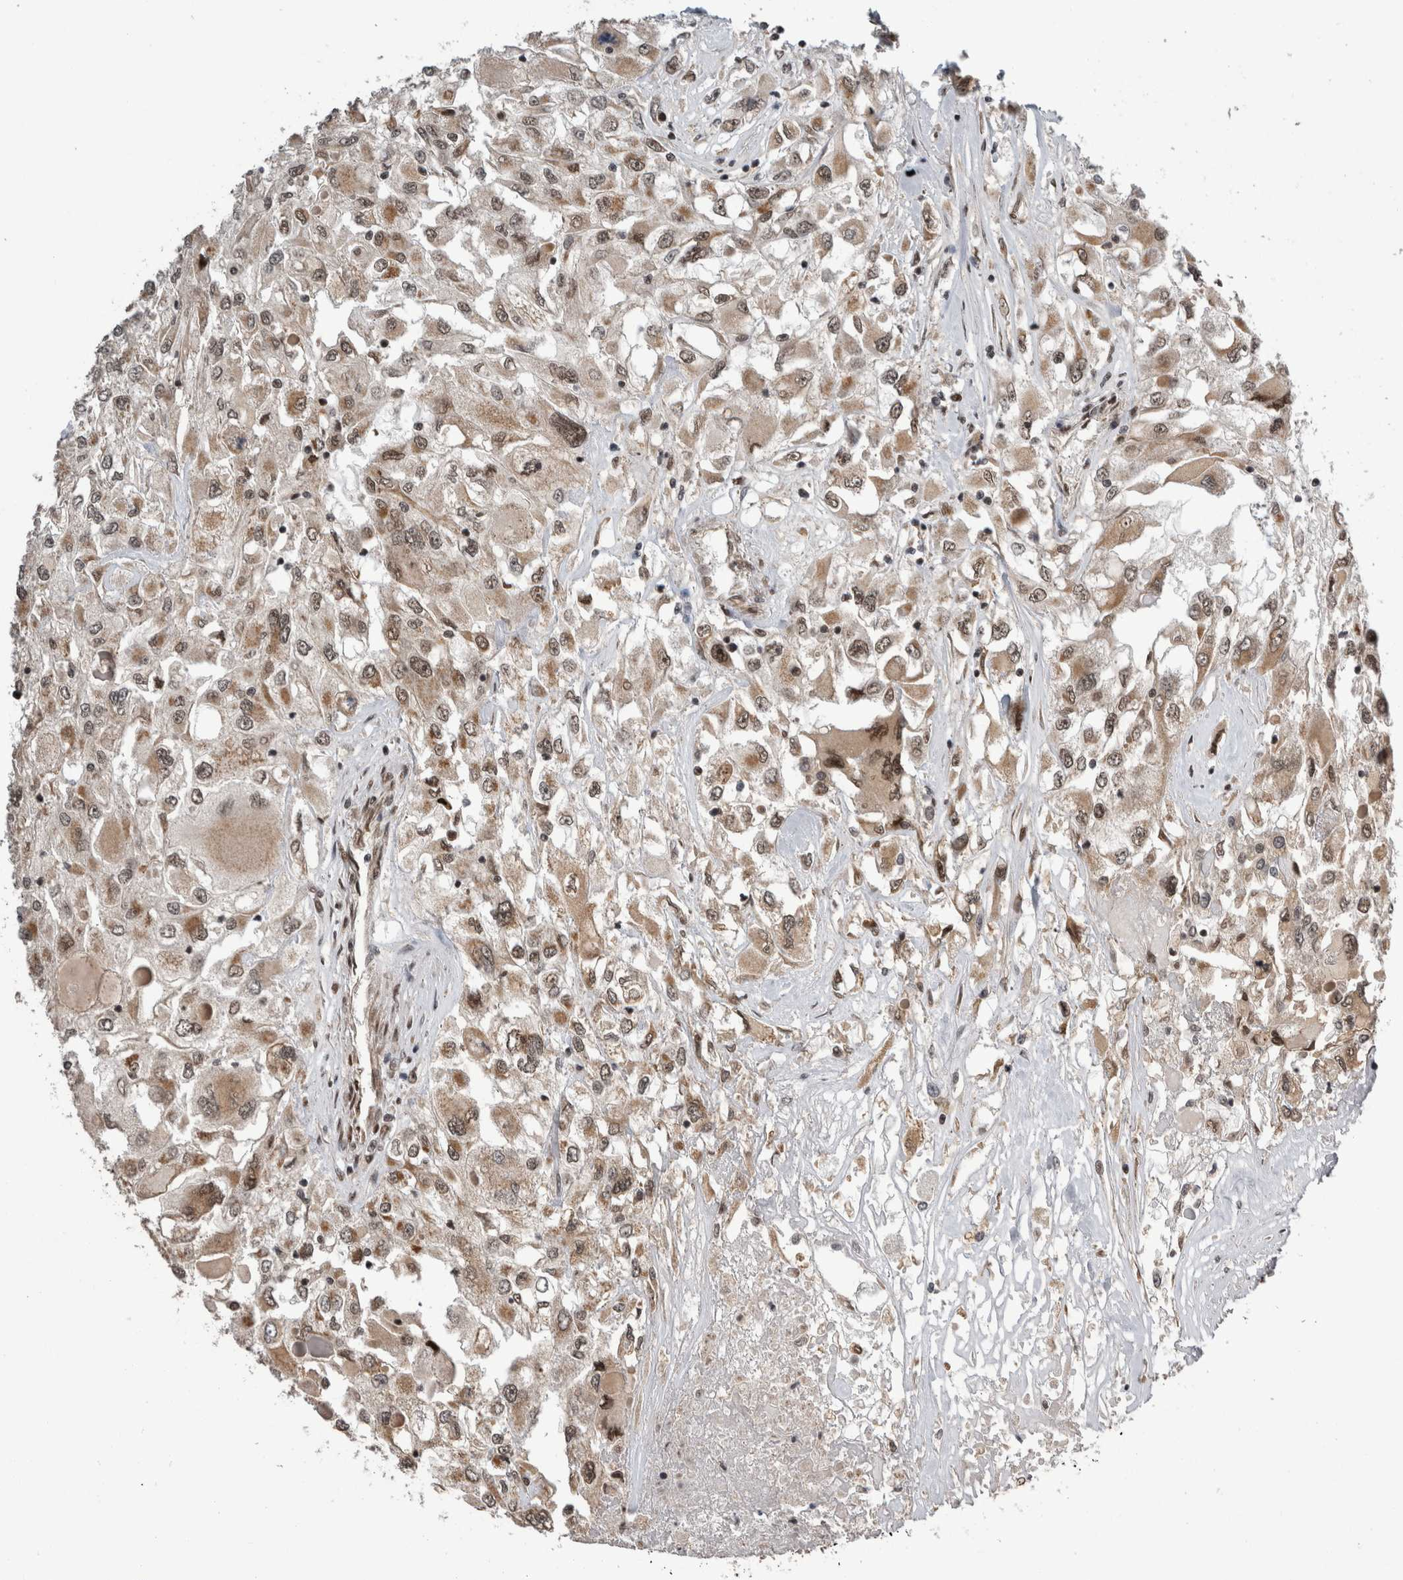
{"staining": {"intensity": "weak", "quantity": ">75%", "location": "cytoplasmic/membranous"}, "tissue": "renal cancer", "cell_type": "Tumor cells", "image_type": "cancer", "snomed": [{"axis": "morphology", "description": "Adenocarcinoma, NOS"}, {"axis": "topography", "description": "Kidney"}], "caption": "This photomicrograph reveals immunohistochemistry staining of adenocarcinoma (renal), with low weak cytoplasmic/membranous expression in approximately >75% of tumor cells.", "gene": "CPSF2", "patient": {"sex": "female", "age": 52}}